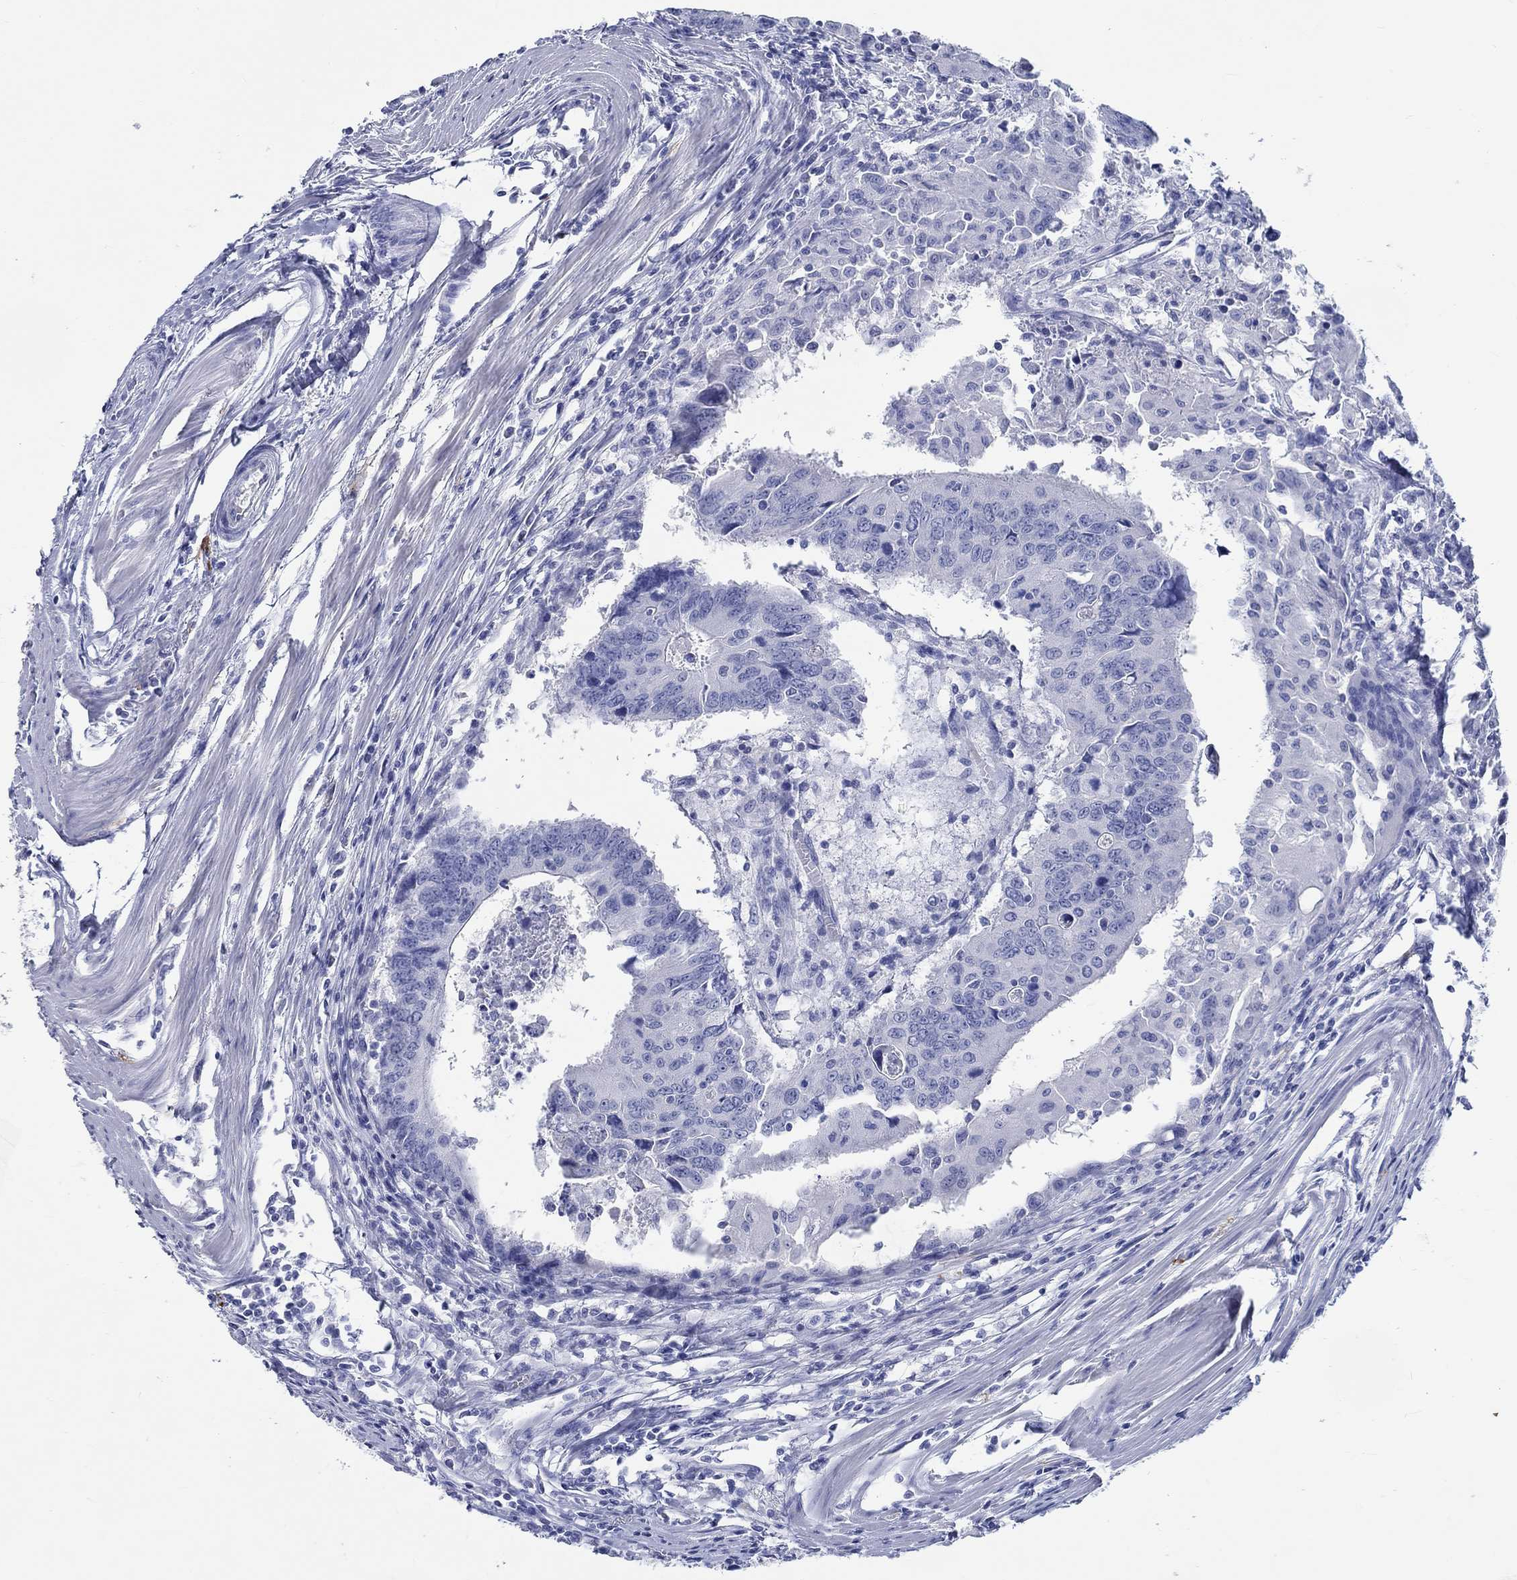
{"staining": {"intensity": "negative", "quantity": "none", "location": "none"}, "tissue": "colorectal cancer", "cell_type": "Tumor cells", "image_type": "cancer", "snomed": [{"axis": "morphology", "description": "Adenocarcinoma, NOS"}, {"axis": "topography", "description": "Rectum"}], "caption": "Immunohistochemical staining of human colorectal cancer shows no significant expression in tumor cells.", "gene": "FBXO2", "patient": {"sex": "male", "age": 67}}